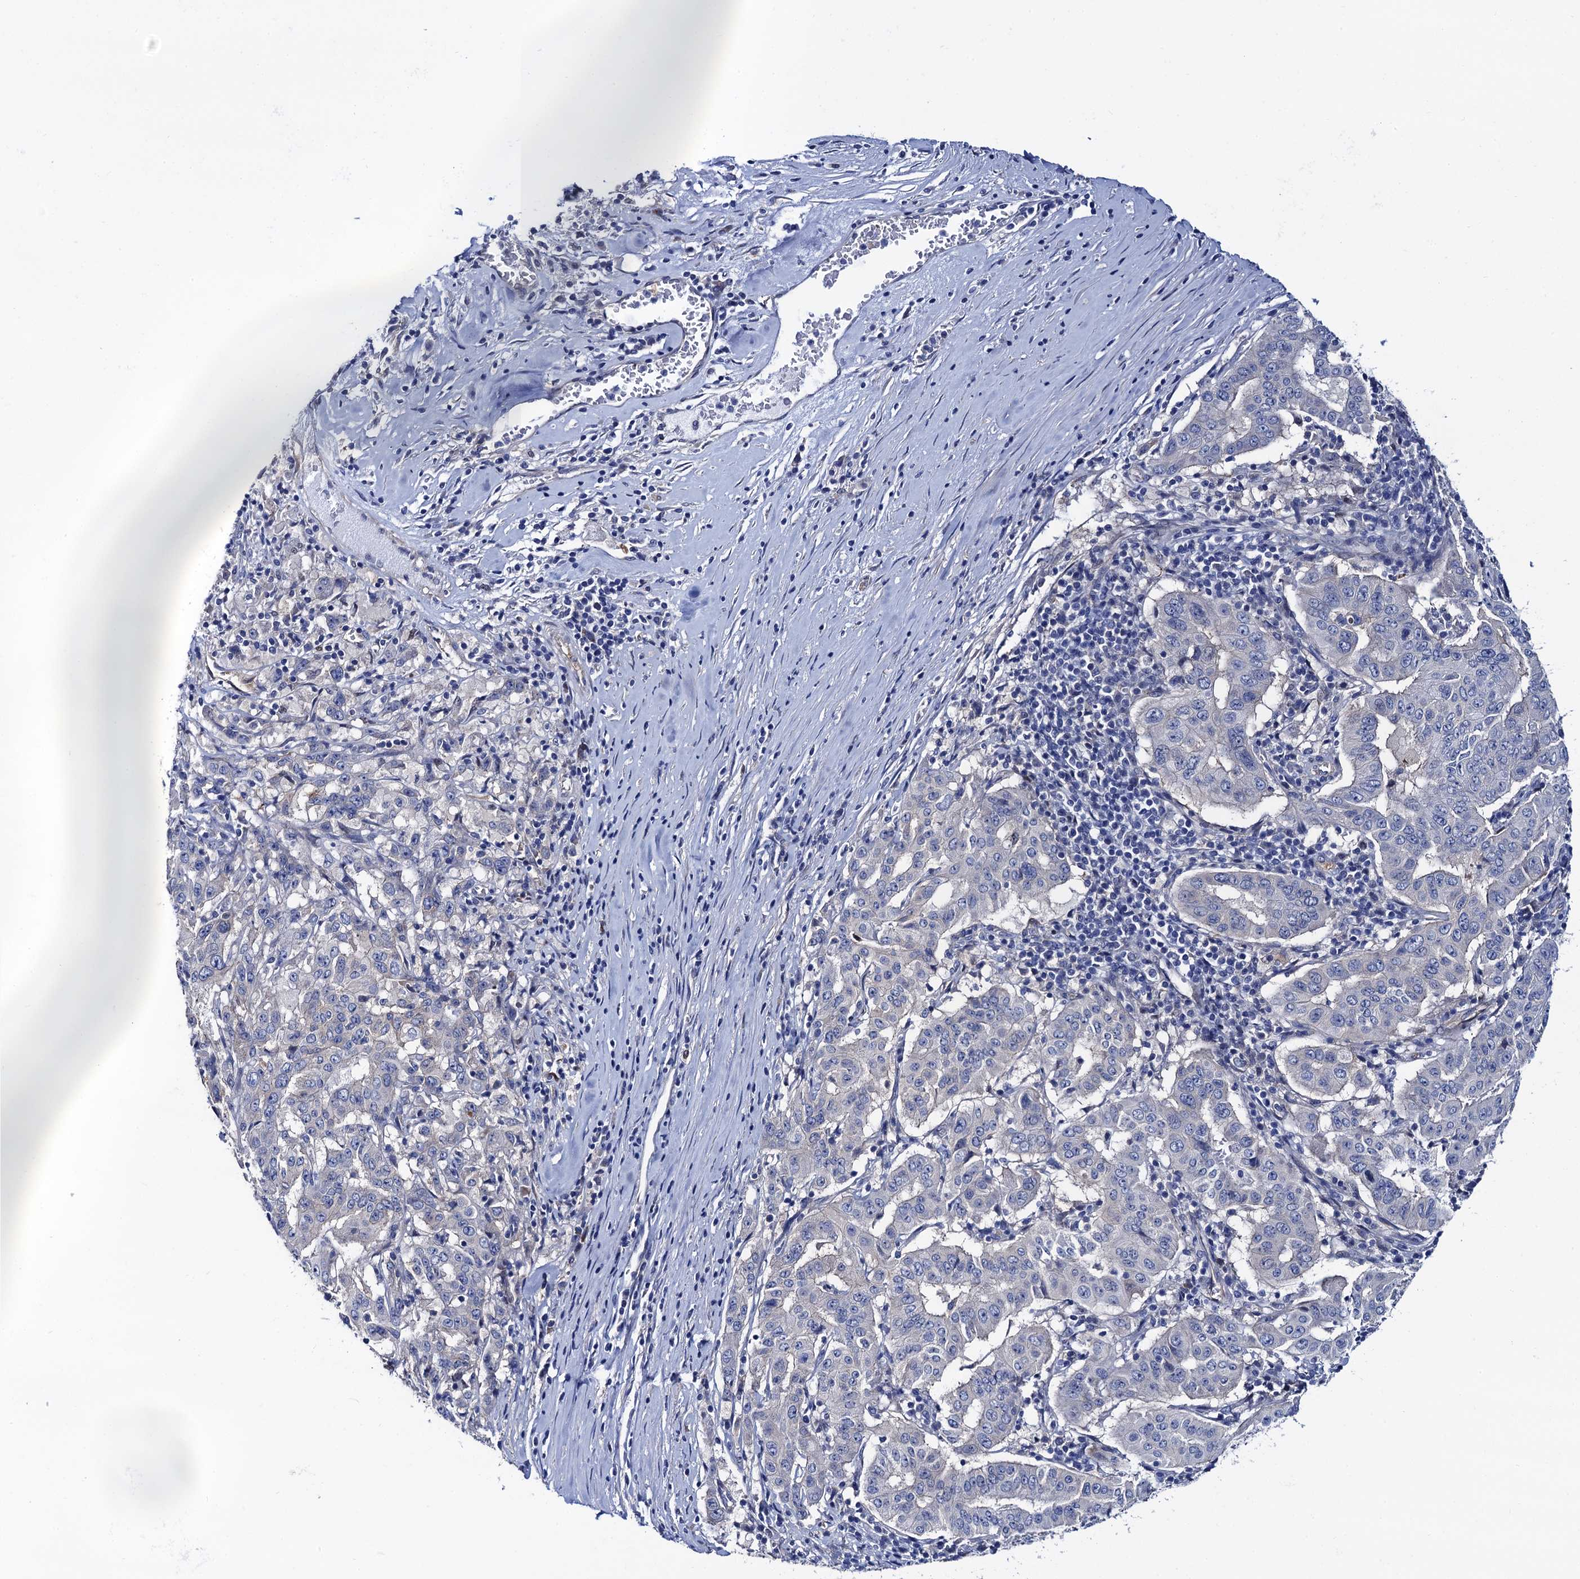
{"staining": {"intensity": "negative", "quantity": "none", "location": "none"}, "tissue": "pancreatic cancer", "cell_type": "Tumor cells", "image_type": "cancer", "snomed": [{"axis": "morphology", "description": "Adenocarcinoma, NOS"}, {"axis": "topography", "description": "Pancreas"}], "caption": "Tumor cells show no significant protein staining in pancreatic adenocarcinoma. (Stains: DAB (3,3'-diaminobenzidine) immunohistochemistry (IHC) with hematoxylin counter stain, Microscopy: brightfield microscopy at high magnification).", "gene": "ZDHHC18", "patient": {"sex": "male", "age": 63}}